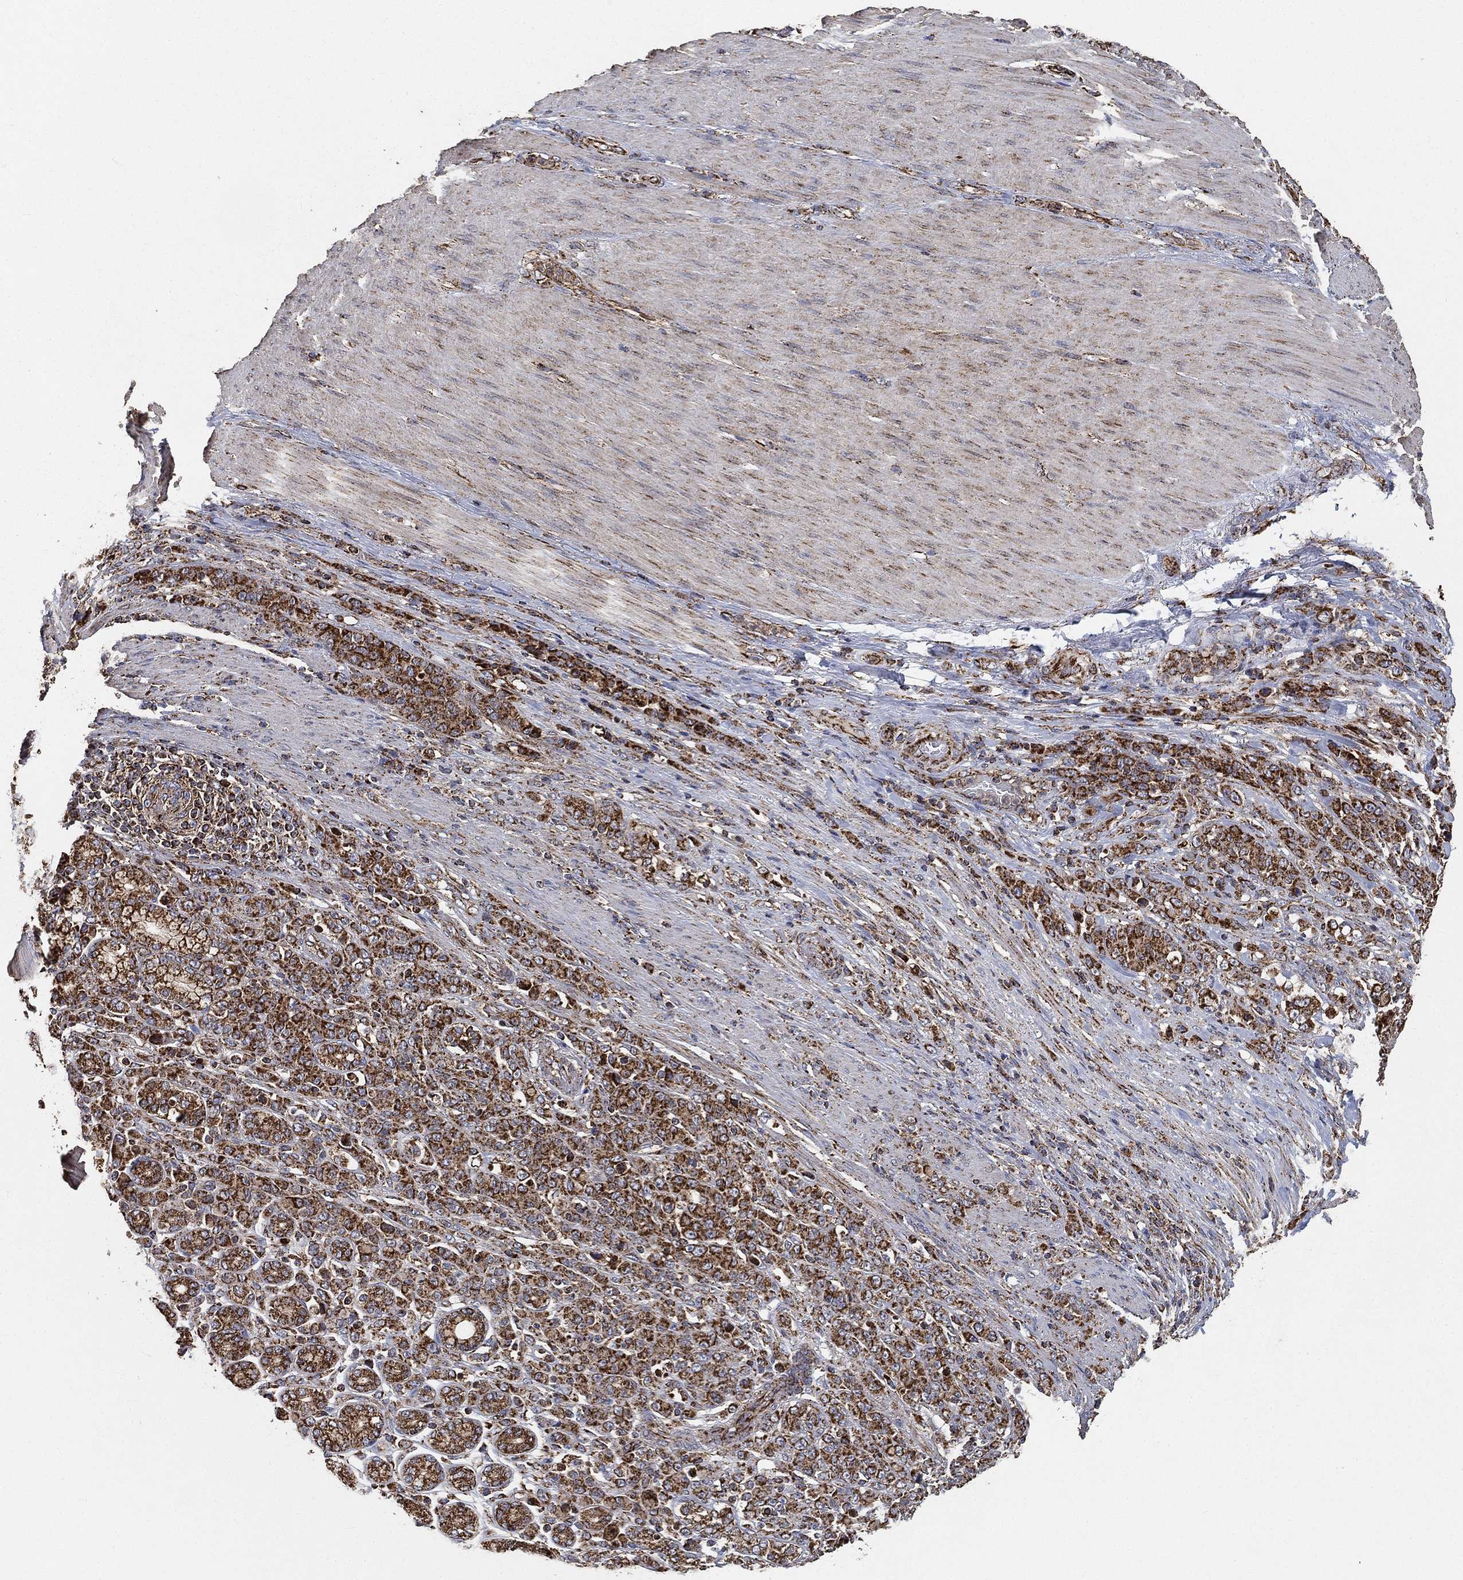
{"staining": {"intensity": "strong", "quantity": ">75%", "location": "cytoplasmic/membranous"}, "tissue": "stomach cancer", "cell_type": "Tumor cells", "image_type": "cancer", "snomed": [{"axis": "morphology", "description": "Normal tissue, NOS"}, {"axis": "morphology", "description": "Adenocarcinoma, NOS"}, {"axis": "topography", "description": "Stomach"}], "caption": "Strong cytoplasmic/membranous positivity for a protein is identified in about >75% of tumor cells of stomach adenocarcinoma using immunohistochemistry (IHC).", "gene": "SLC38A7", "patient": {"sex": "female", "age": 79}}